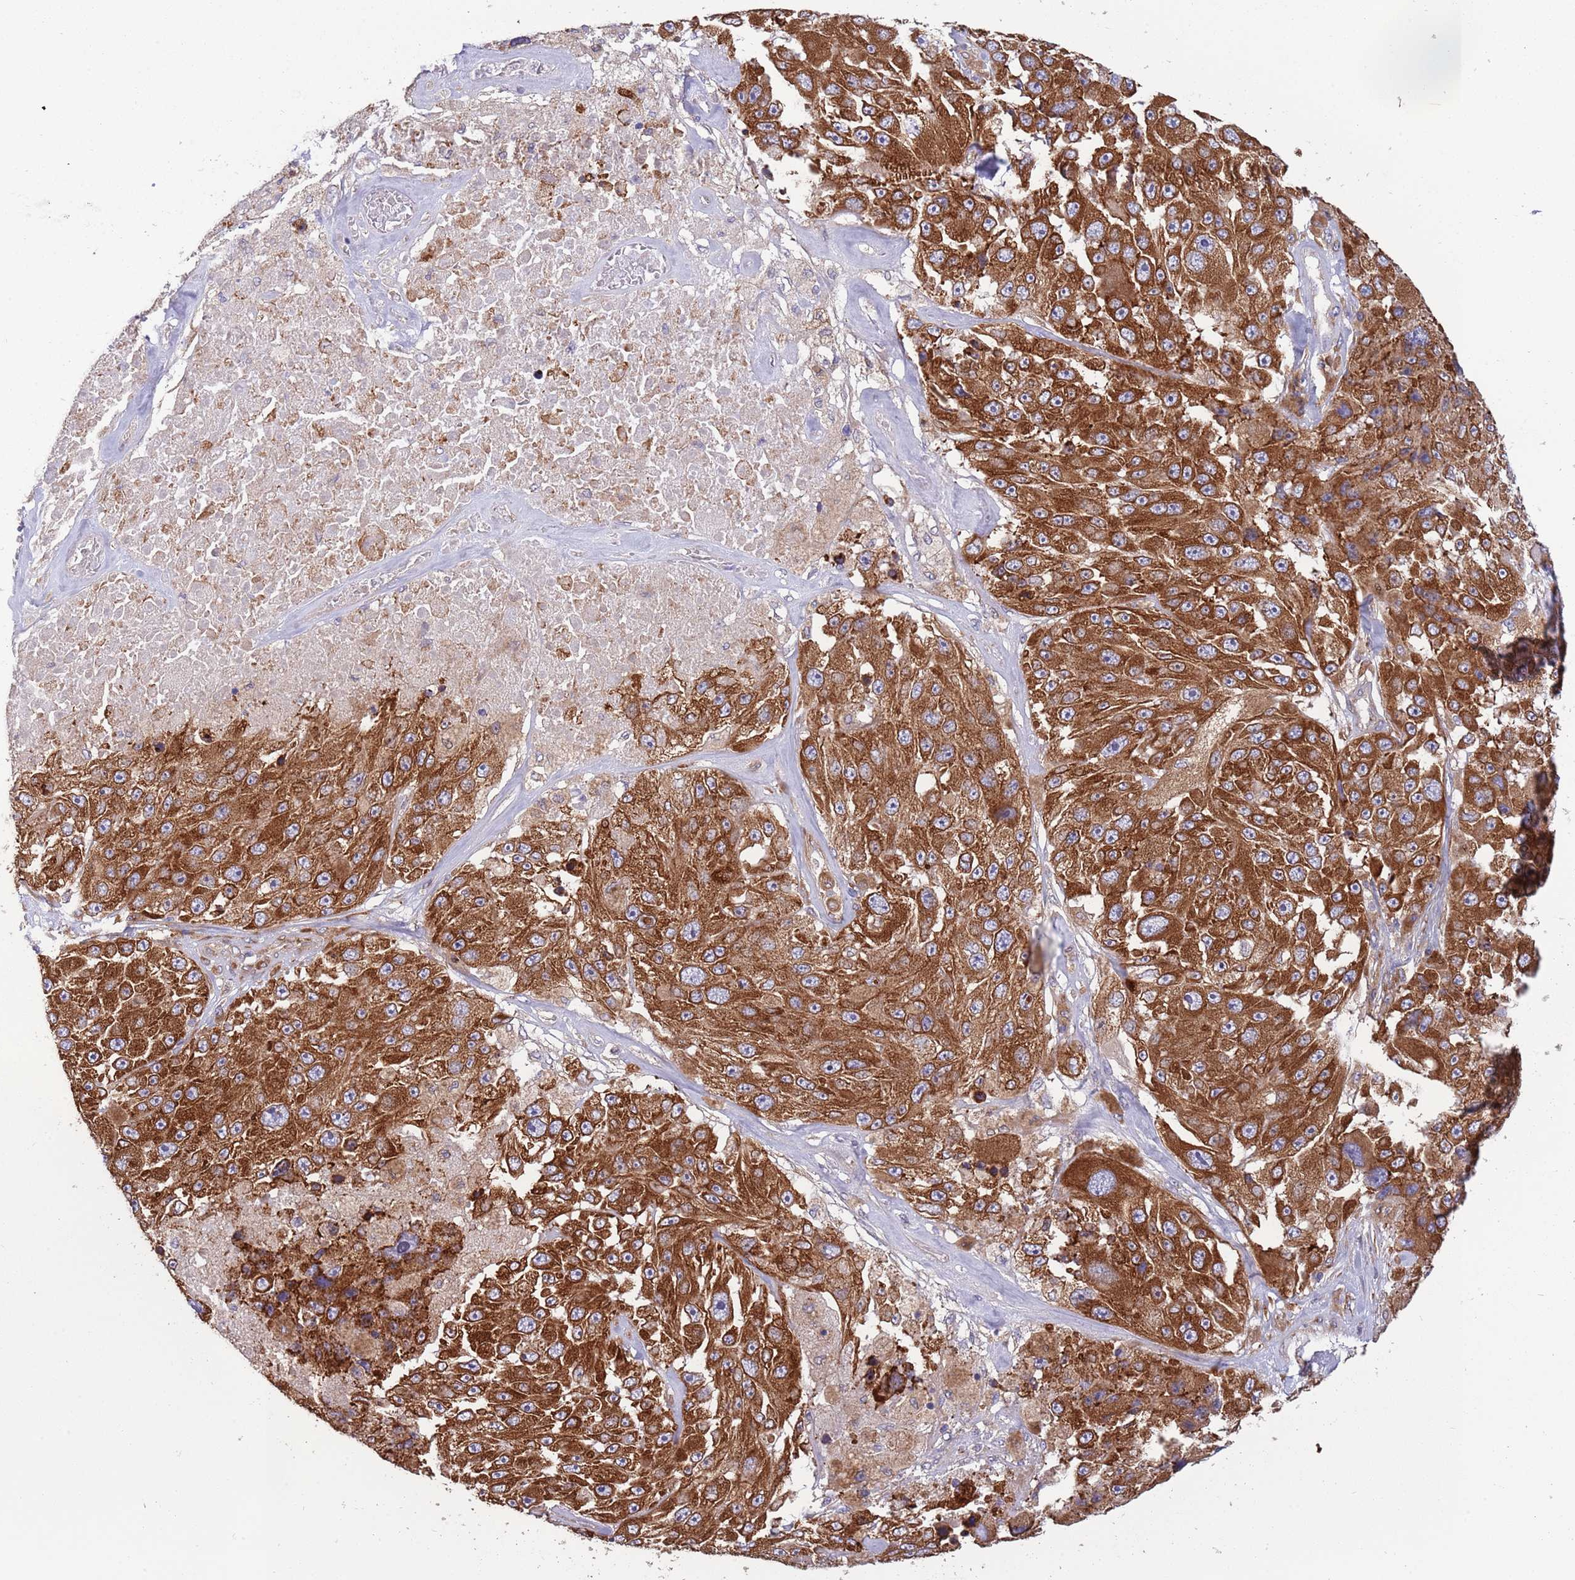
{"staining": {"intensity": "strong", "quantity": ">75%", "location": "cytoplasmic/membranous"}, "tissue": "melanoma", "cell_type": "Tumor cells", "image_type": "cancer", "snomed": [{"axis": "morphology", "description": "Malignant melanoma, Metastatic site"}, {"axis": "topography", "description": "Lymph node"}], "caption": "Protein staining of malignant melanoma (metastatic site) tissue displays strong cytoplasmic/membranous staining in about >75% of tumor cells.", "gene": "ARMCX6", "patient": {"sex": "male", "age": 62}}